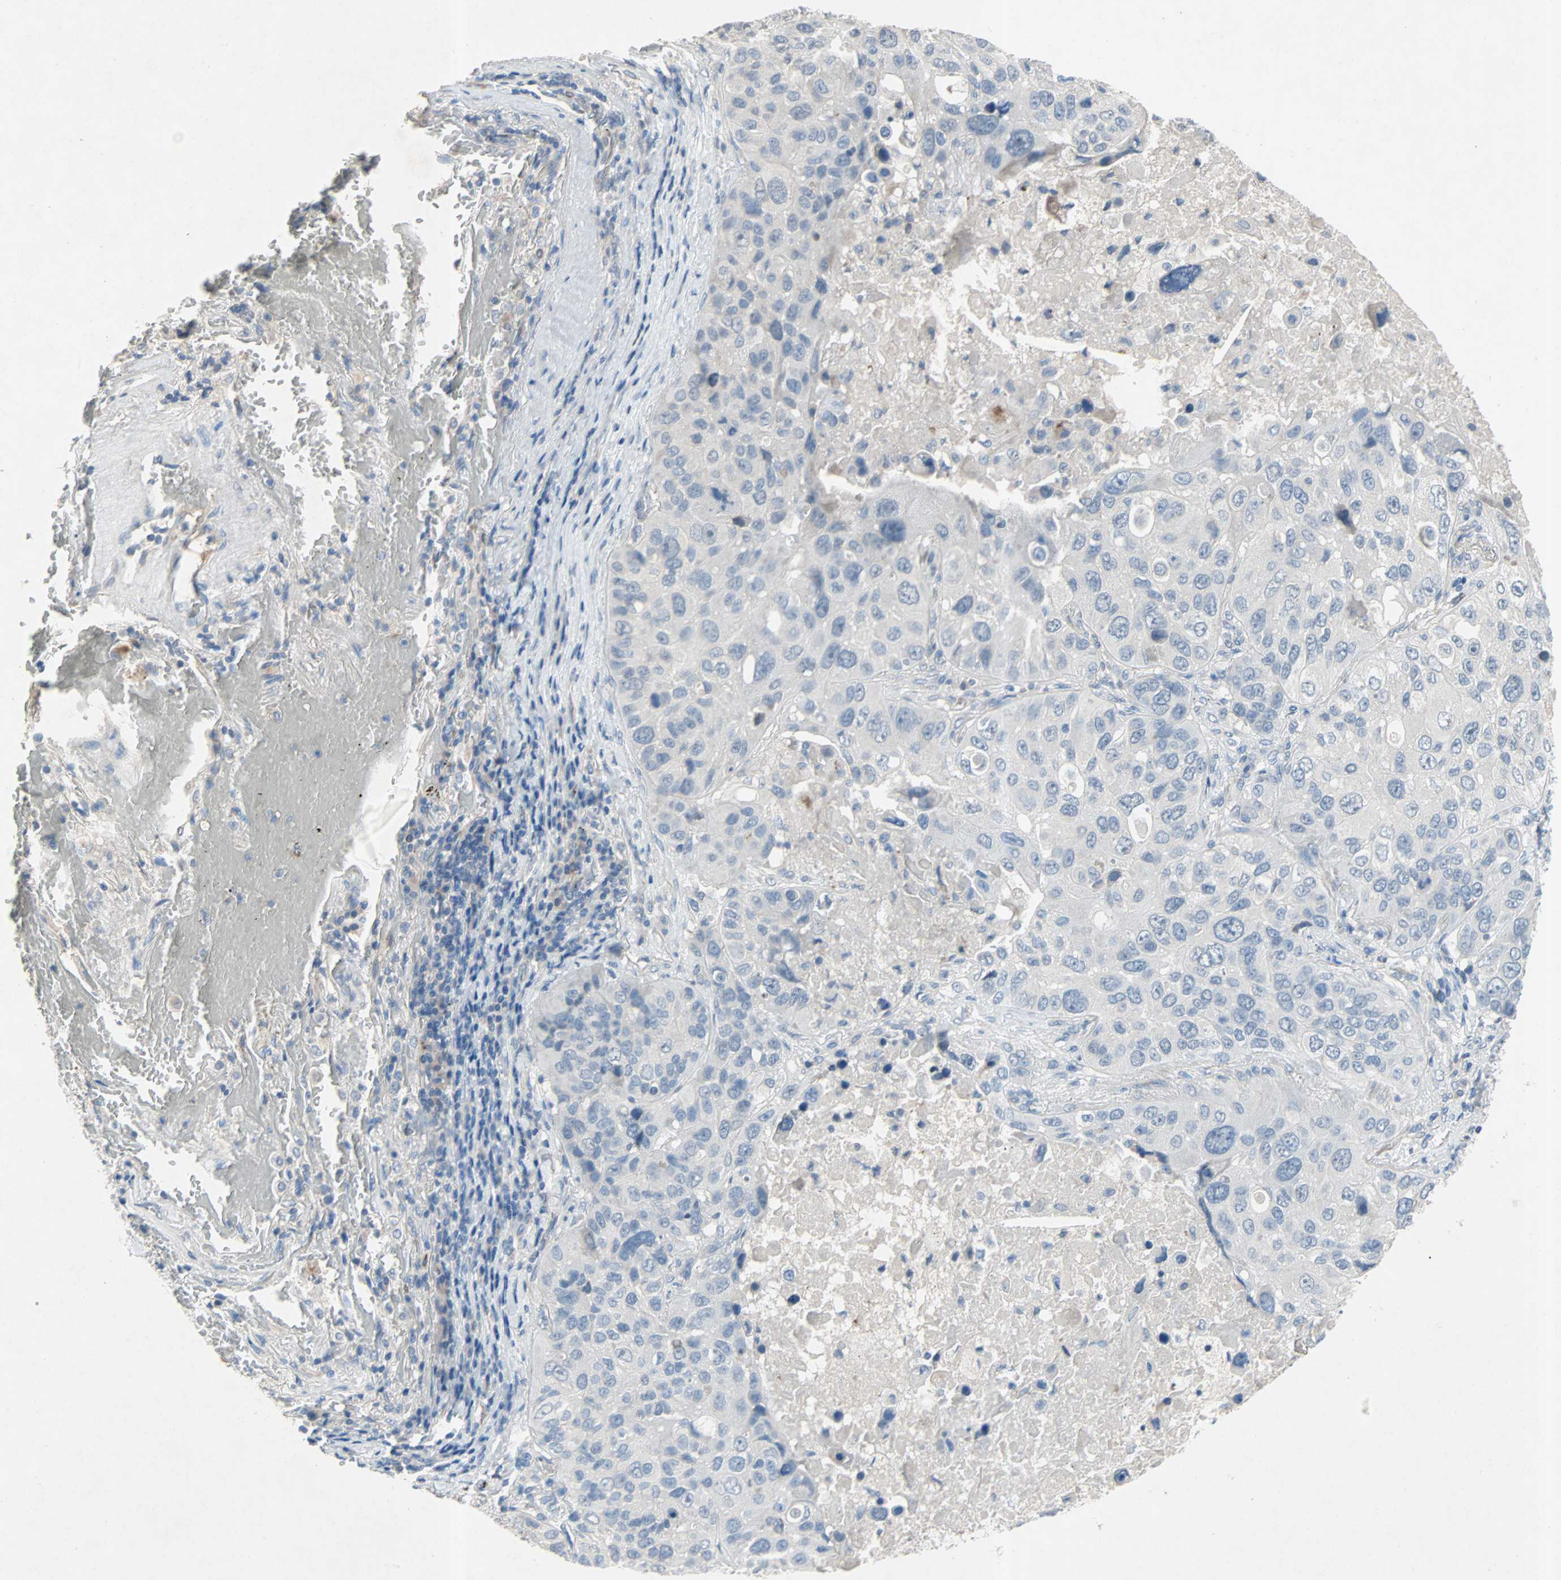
{"staining": {"intensity": "negative", "quantity": "none", "location": "none"}, "tissue": "lung cancer", "cell_type": "Tumor cells", "image_type": "cancer", "snomed": [{"axis": "morphology", "description": "Squamous cell carcinoma, NOS"}, {"axis": "topography", "description": "Lung"}], "caption": "An image of squamous cell carcinoma (lung) stained for a protein exhibits no brown staining in tumor cells. The staining was performed using DAB to visualize the protein expression in brown, while the nuclei were stained in blue with hematoxylin (Magnification: 20x).", "gene": "PCDHB2", "patient": {"sex": "male", "age": 57}}